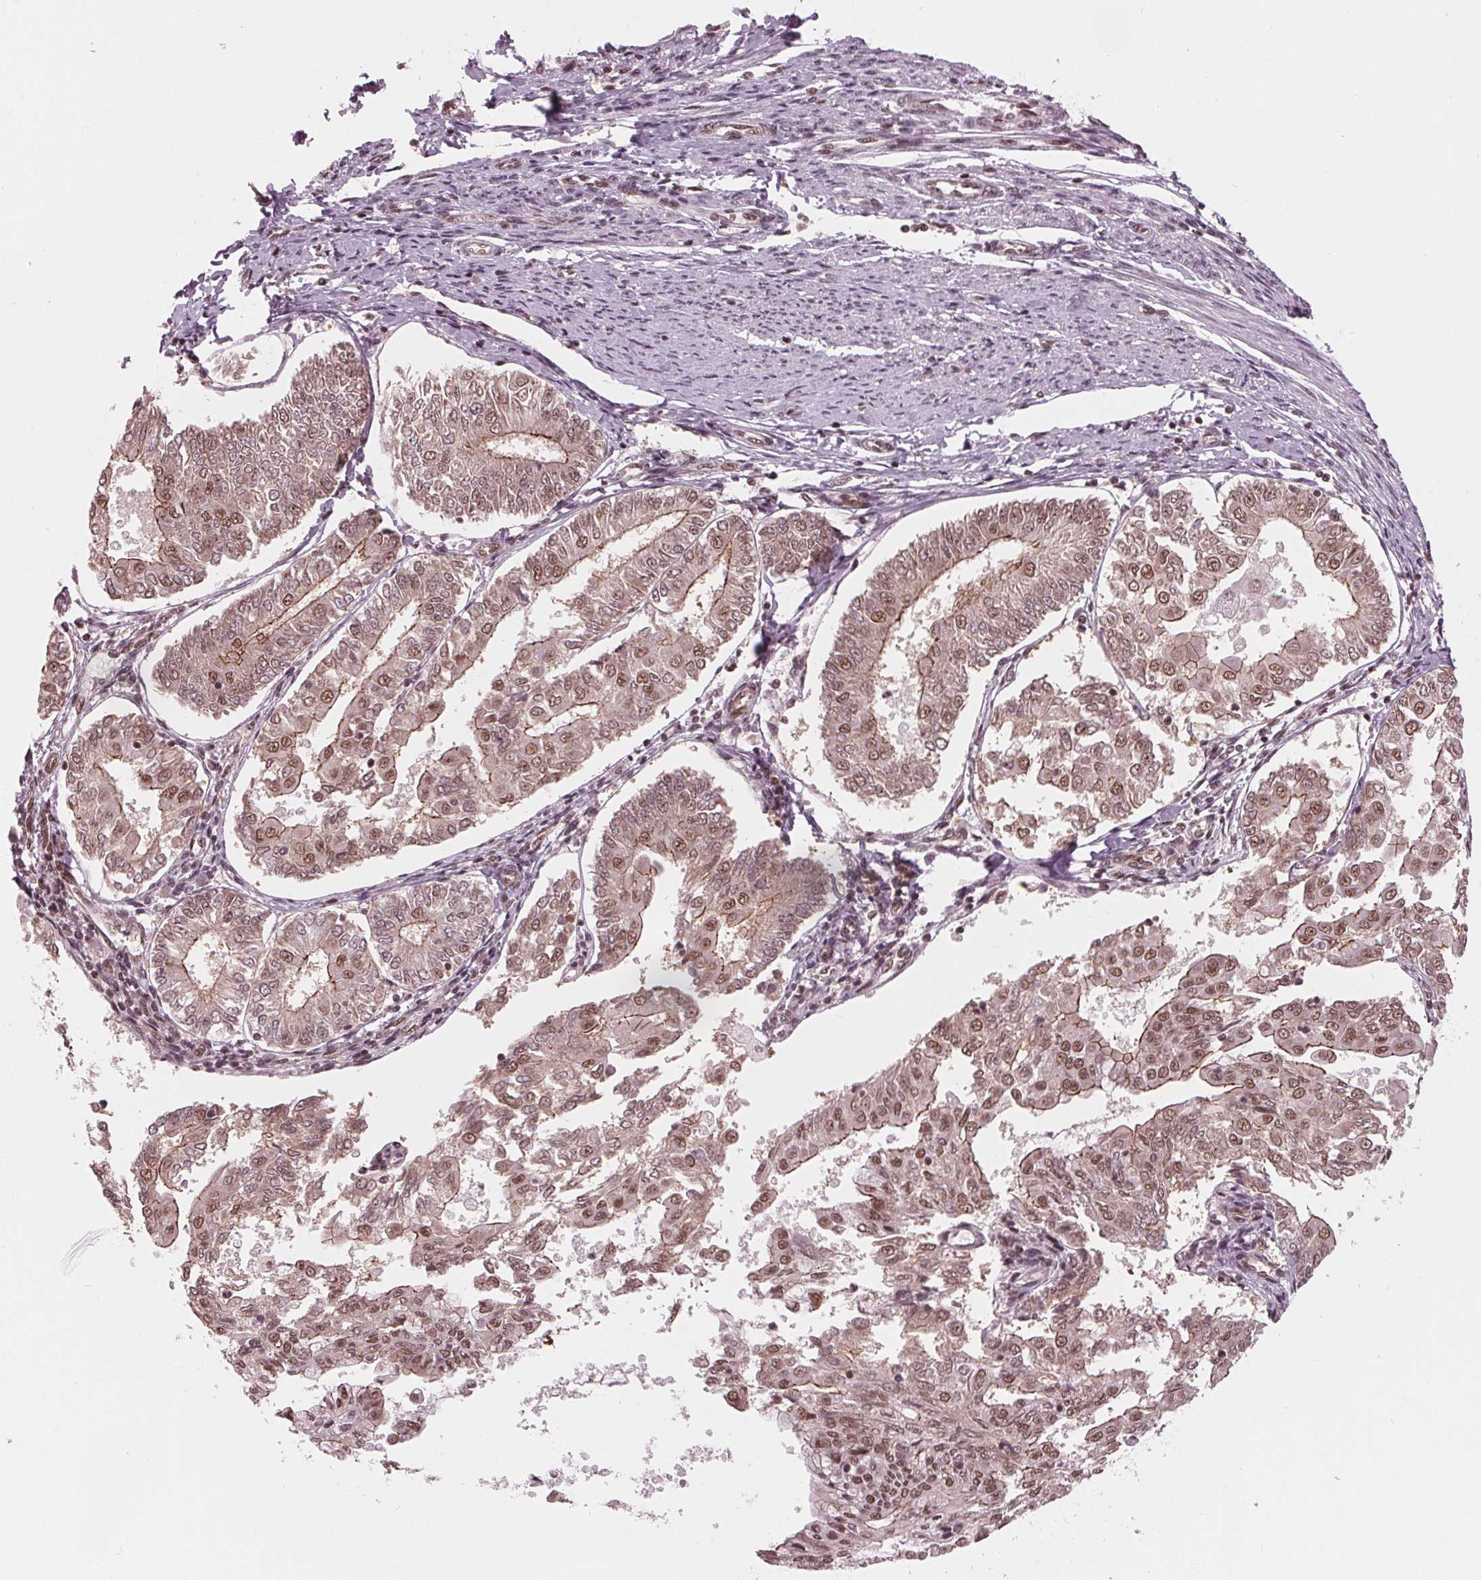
{"staining": {"intensity": "moderate", "quantity": "25%-75%", "location": "cytoplasmic/membranous,nuclear"}, "tissue": "endometrial cancer", "cell_type": "Tumor cells", "image_type": "cancer", "snomed": [{"axis": "morphology", "description": "Adenocarcinoma, NOS"}, {"axis": "topography", "description": "Endometrium"}], "caption": "Protein expression analysis of human adenocarcinoma (endometrial) reveals moderate cytoplasmic/membranous and nuclear staining in approximately 25%-75% of tumor cells.", "gene": "LSM2", "patient": {"sex": "female", "age": 68}}